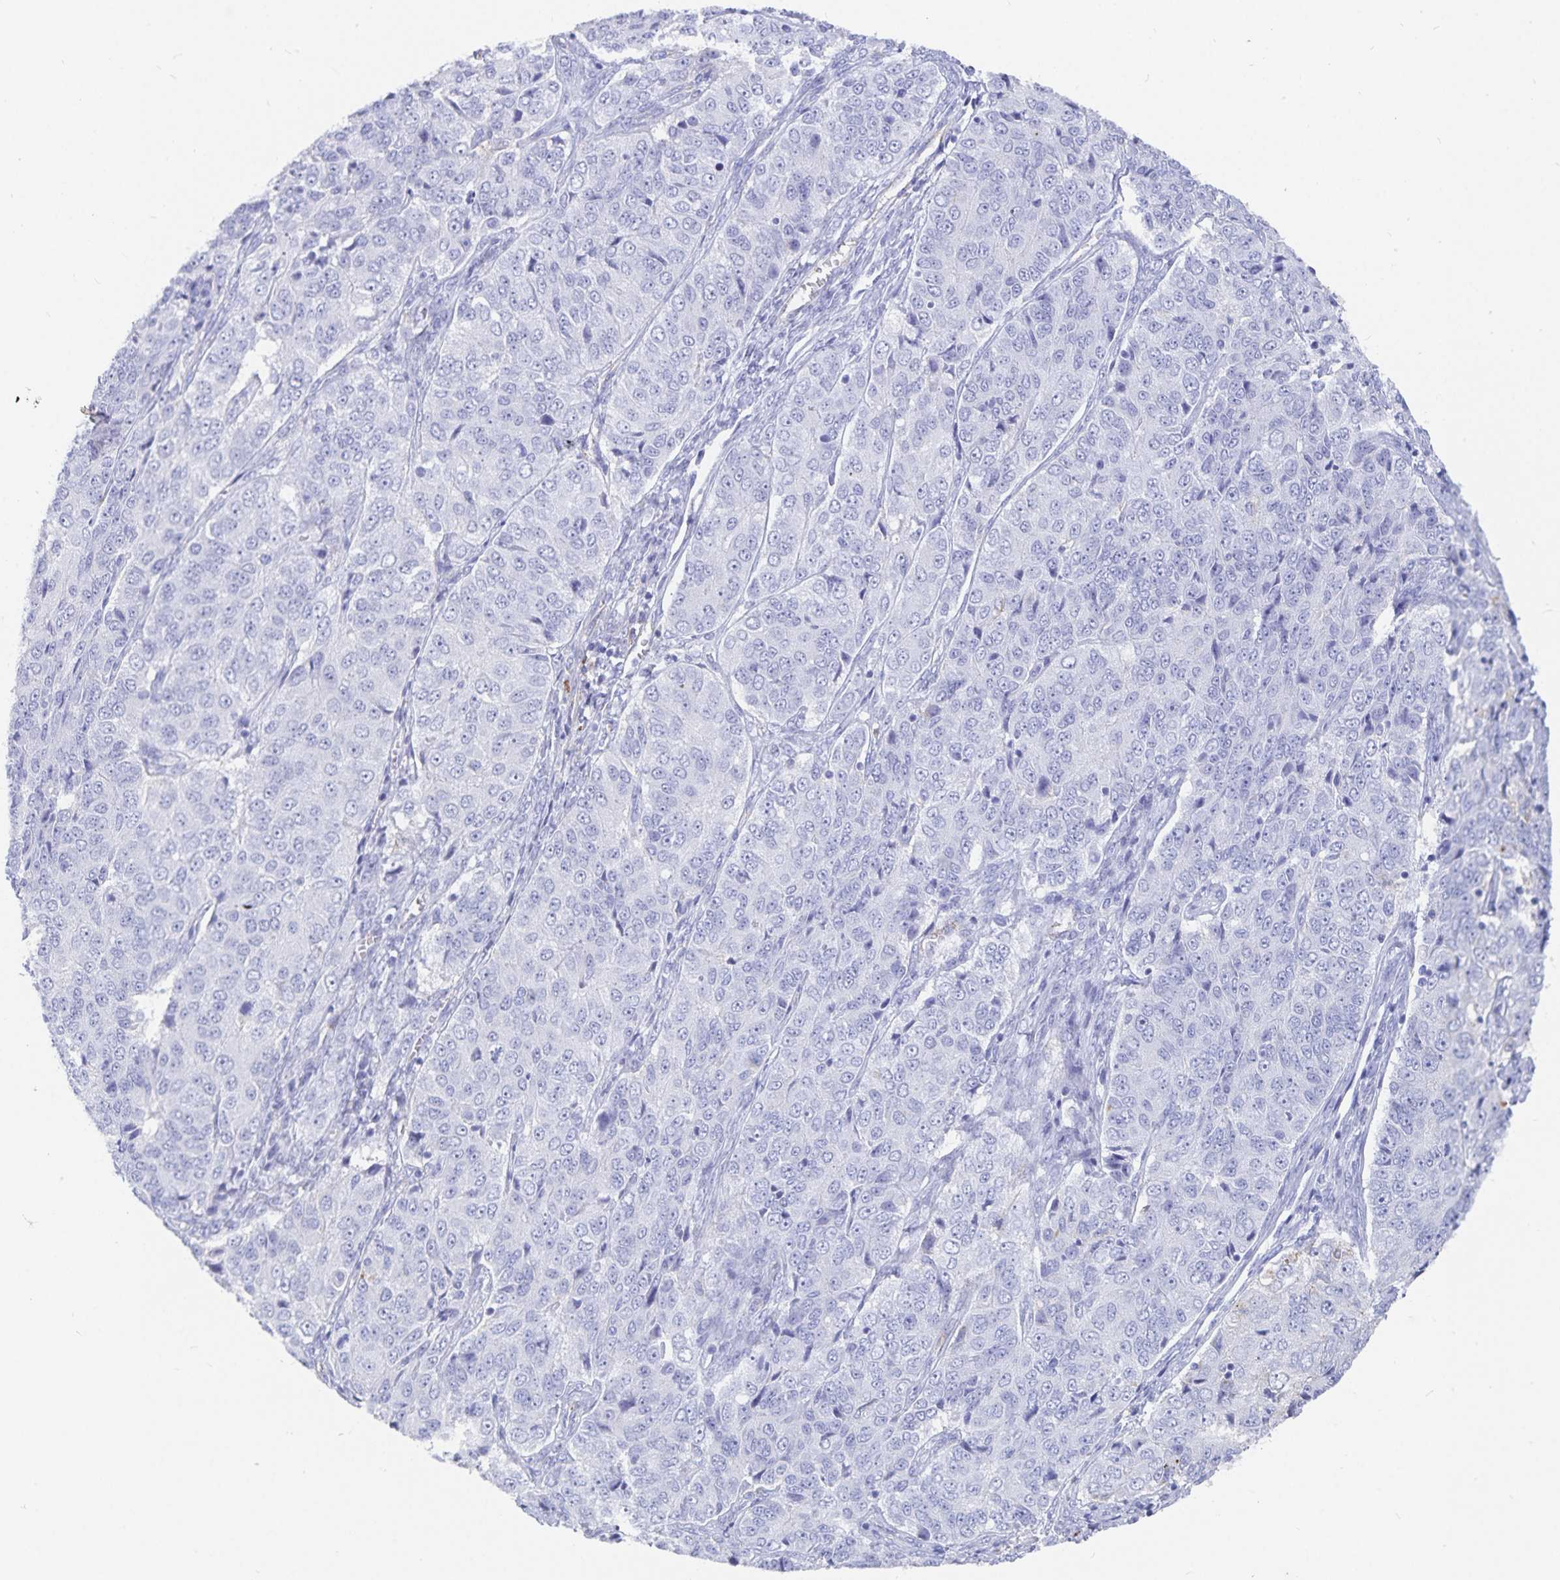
{"staining": {"intensity": "negative", "quantity": "none", "location": "none"}, "tissue": "ovarian cancer", "cell_type": "Tumor cells", "image_type": "cancer", "snomed": [{"axis": "morphology", "description": "Carcinoma, endometroid"}, {"axis": "topography", "description": "Ovary"}], "caption": "Immunohistochemical staining of ovarian cancer displays no significant expression in tumor cells.", "gene": "INSL5", "patient": {"sex": "female", "age": 51}}